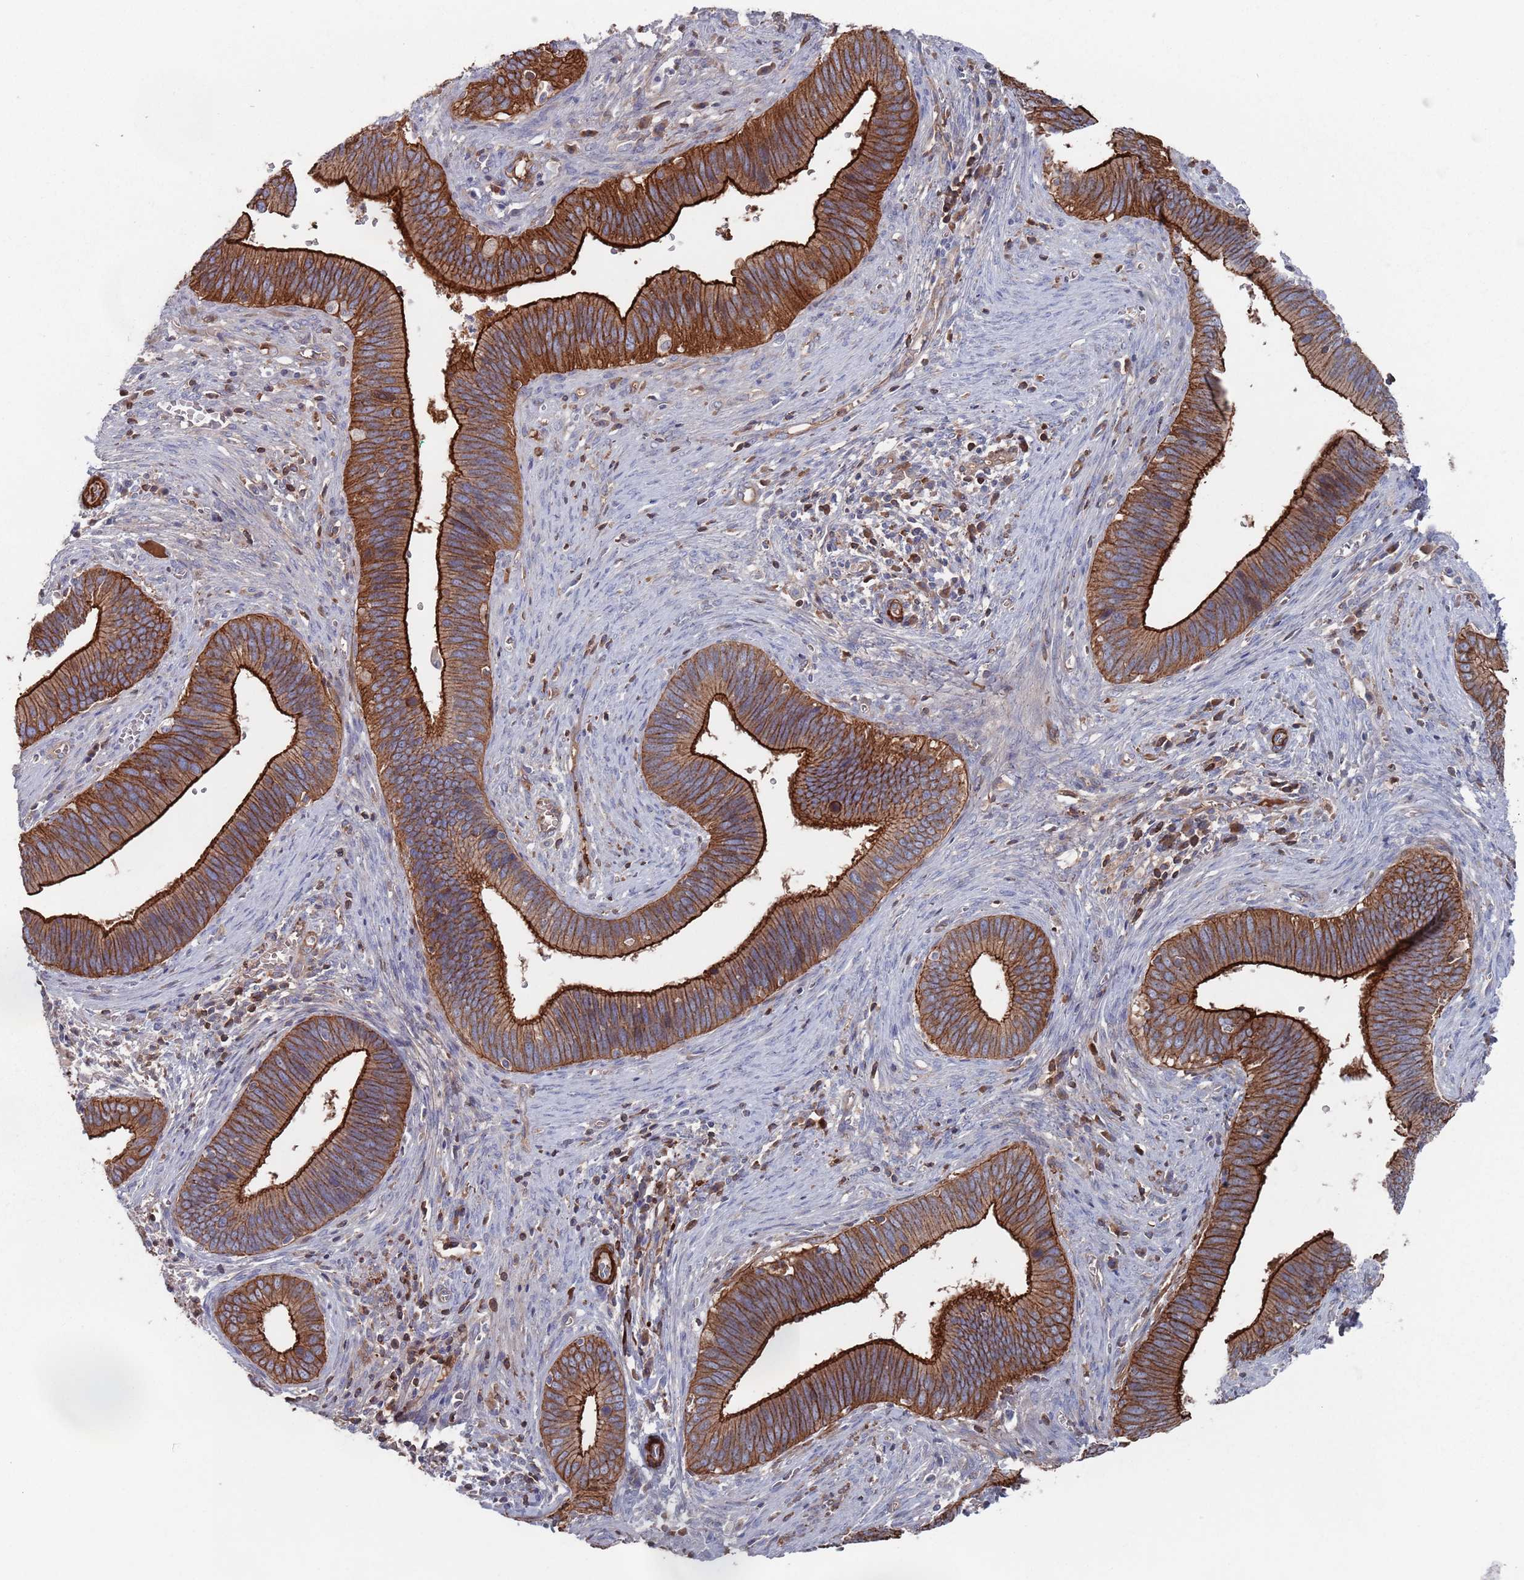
{"staining": {"intensity": "strong", "quantity": ">75%", "location": "cytoplasmic/membranous"}, "tissue": "cervical cancer", "cell_type": "Tumor cells", "image_type": "cancer", "snomed": [{"axis": "morphology", "description": "Adenocarcinoma, NOS"}, {"axis": "topography", "description": "Cervix"}], "caption": "Tumor cells demonstrate strong cytoplasmic/membranous staining in about >75% of cells in cervical cancer (adenocarcinoma).", "gene": "PLEKHA4", "patient": {"sex": "female", "age": 42}}